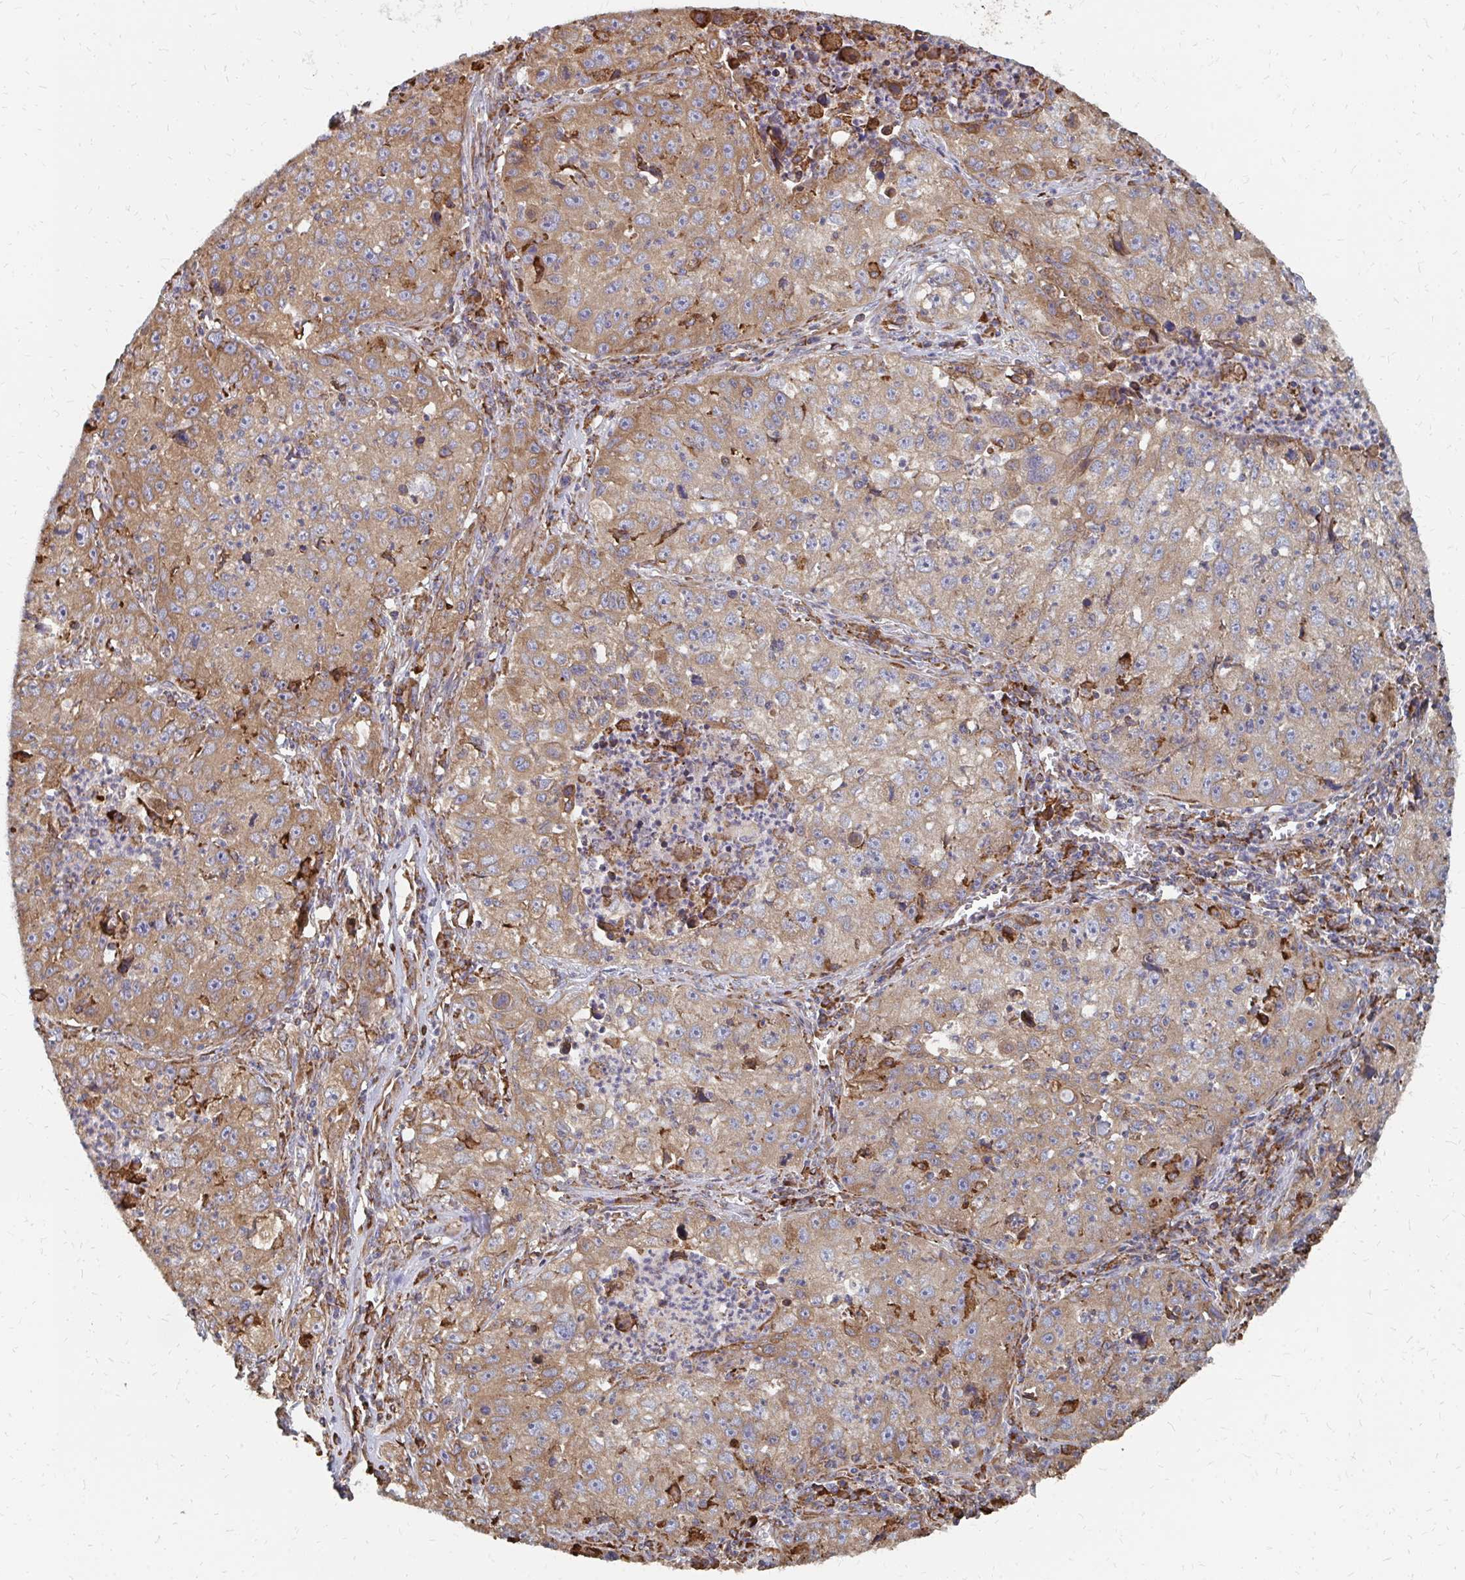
{"staining": {"intensity": "moderate", "quantity": ">75%", "location": "cytoplasmic/membranous"}, "tissue": "lung cancer", "cell_type": "Tumor cells", "image_type": "cancer", "snomed": [{"axis": "morphology", "description": "Squamous cell carcinoma, NOS"}, {"axis": "topography", "description": "Lung"}], "caption": "This histopathology image exhibits lung squamous cell carcinoma stained with IHC to label a protein in brown. The cytoplasmic/membranous of tumor cells show moderate positivity for the protein. Nuclei are counter-stained blue.", "gene": "PPP1R13L", "patient": {"sex": "male", "age": 71}}